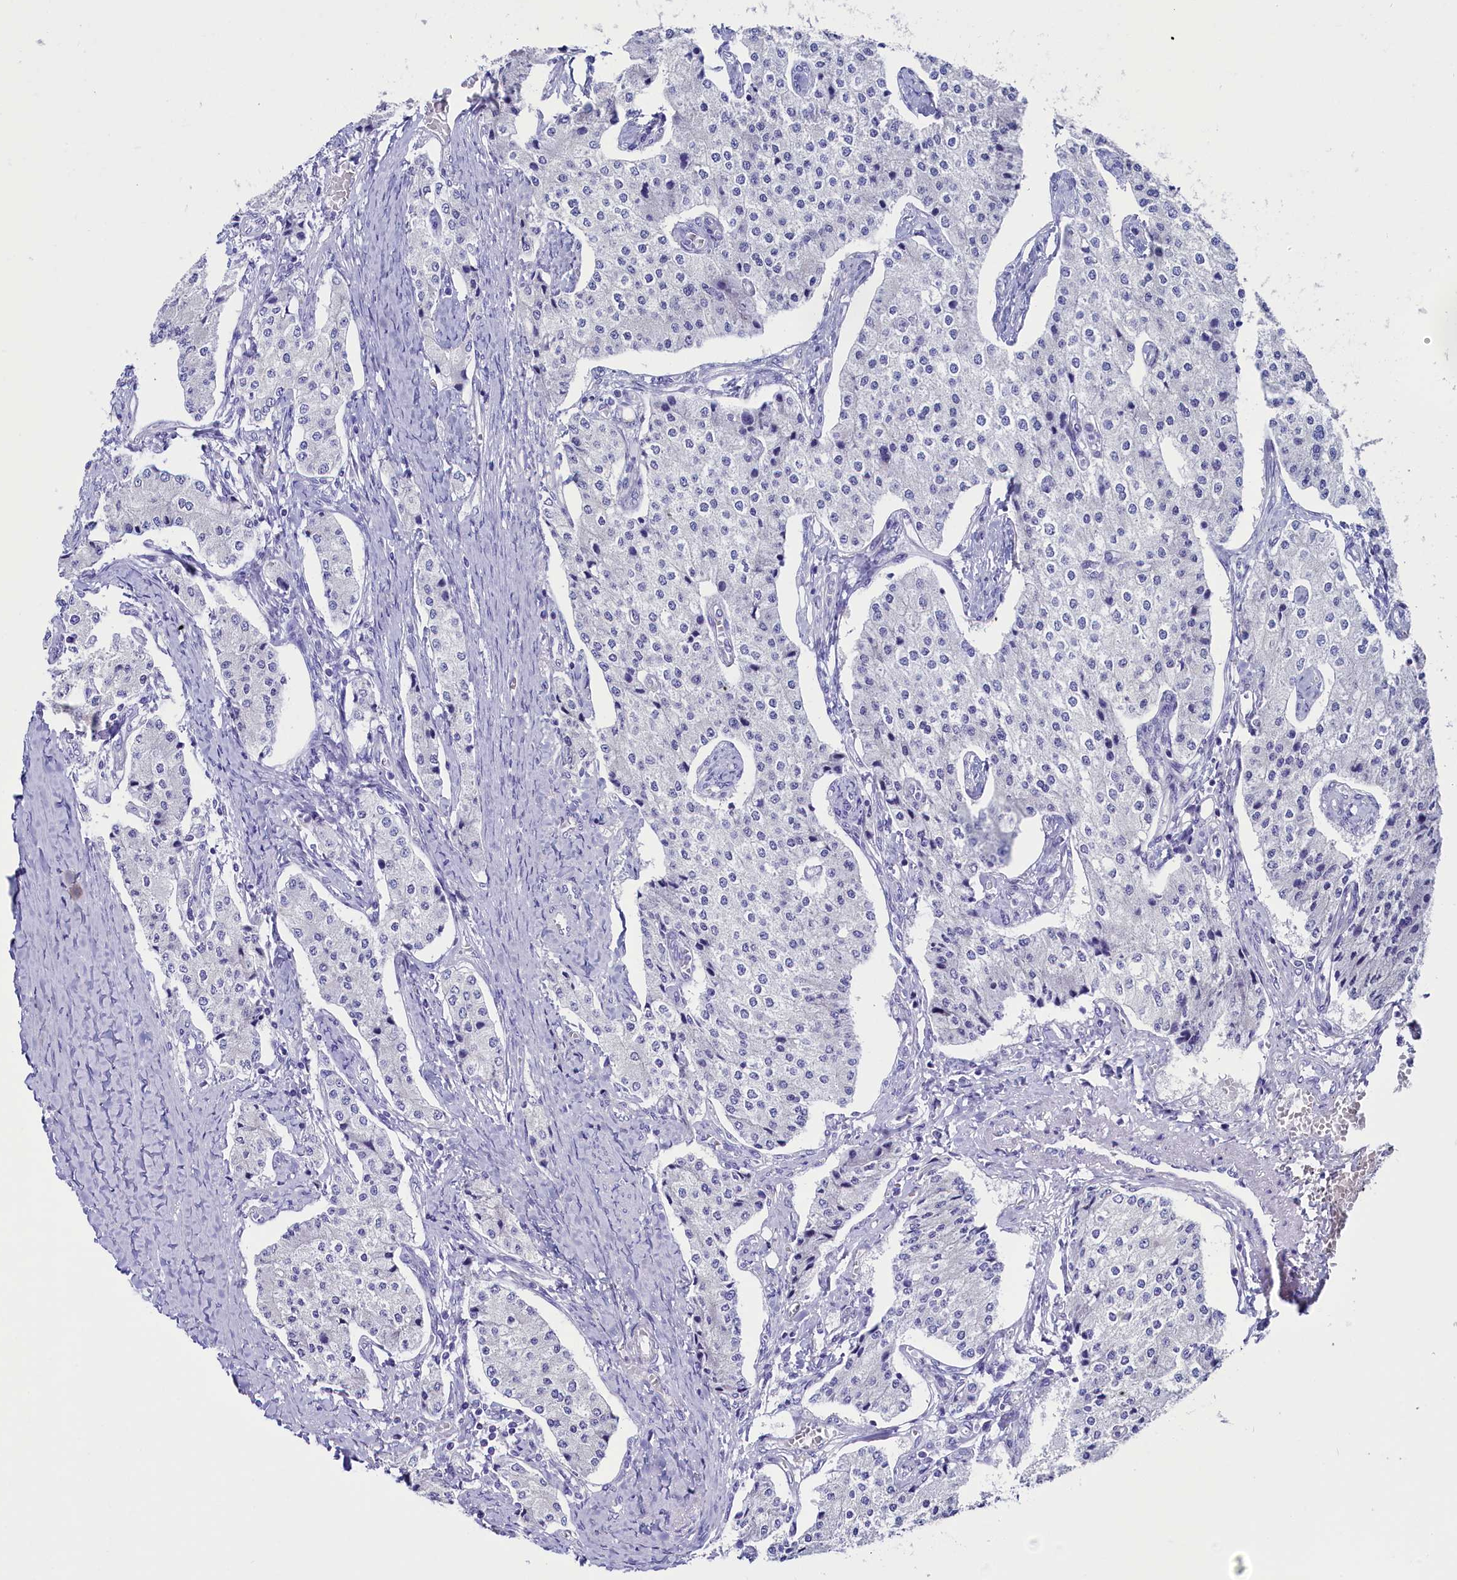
{"staining": {"intensity": "negative", "quantity": "none", "location": "none"}, "tissue": "carcinoid", "cell_type": "Tumor cells", "image_type": "cancer", "snomed": [{"axis": "morphology", "description": "Carcinoid, malignant, NOS"}, {"axis": "topography", "description": "Colon"}], "caption": "Immunohistochemistry (IHC) photomicrograph of neoplastic tissue: human malignant carcinoid stained with DAB (3,3'-diaminobenzidine) reveals no significant protein positivity in tumor cells.", "gene": "CIAPIN1", "patient": {"sex": "female", "age": 52}}